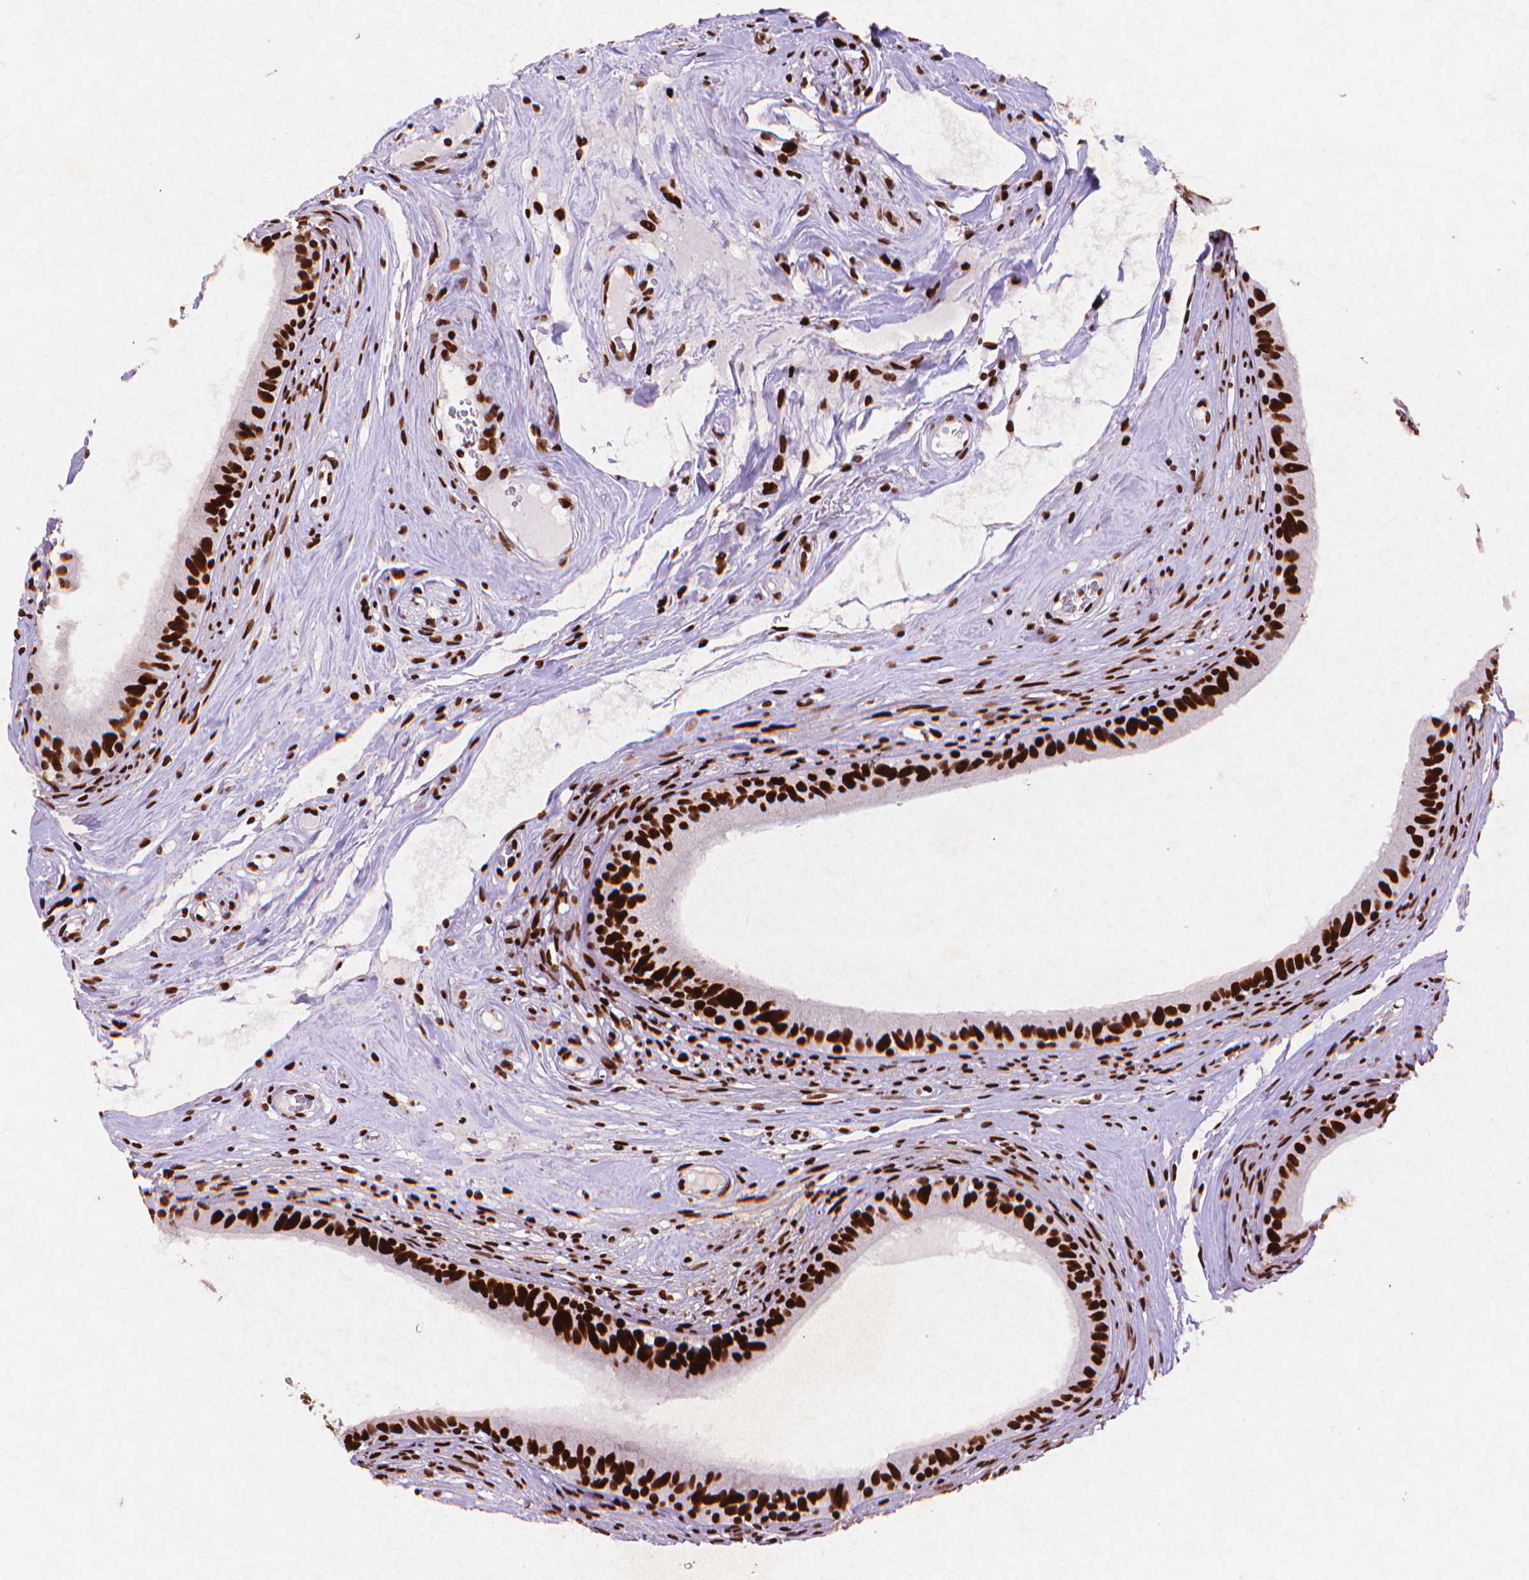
{"staining": {"intensity": "strong", "quantity": ">75%", "location": "nuclear"}, "tissue": "epididymis", "cell_type": "Glandular cells", "image_type": "normal", "snomed": [{"axis": "morphology", "description": "Normal tissue, NOS"}, {"axis": "topography", "description": "Epididymis"}], "caption": "Glandular cells demonstrate high levels of strong nuclear expression in approximately >75% of cells in unremarkable human epididymis. (IHC, brightfield microscopy, high magnification).", "gene": "CITED2", "patient": {"sex": "male", "age": 59}}